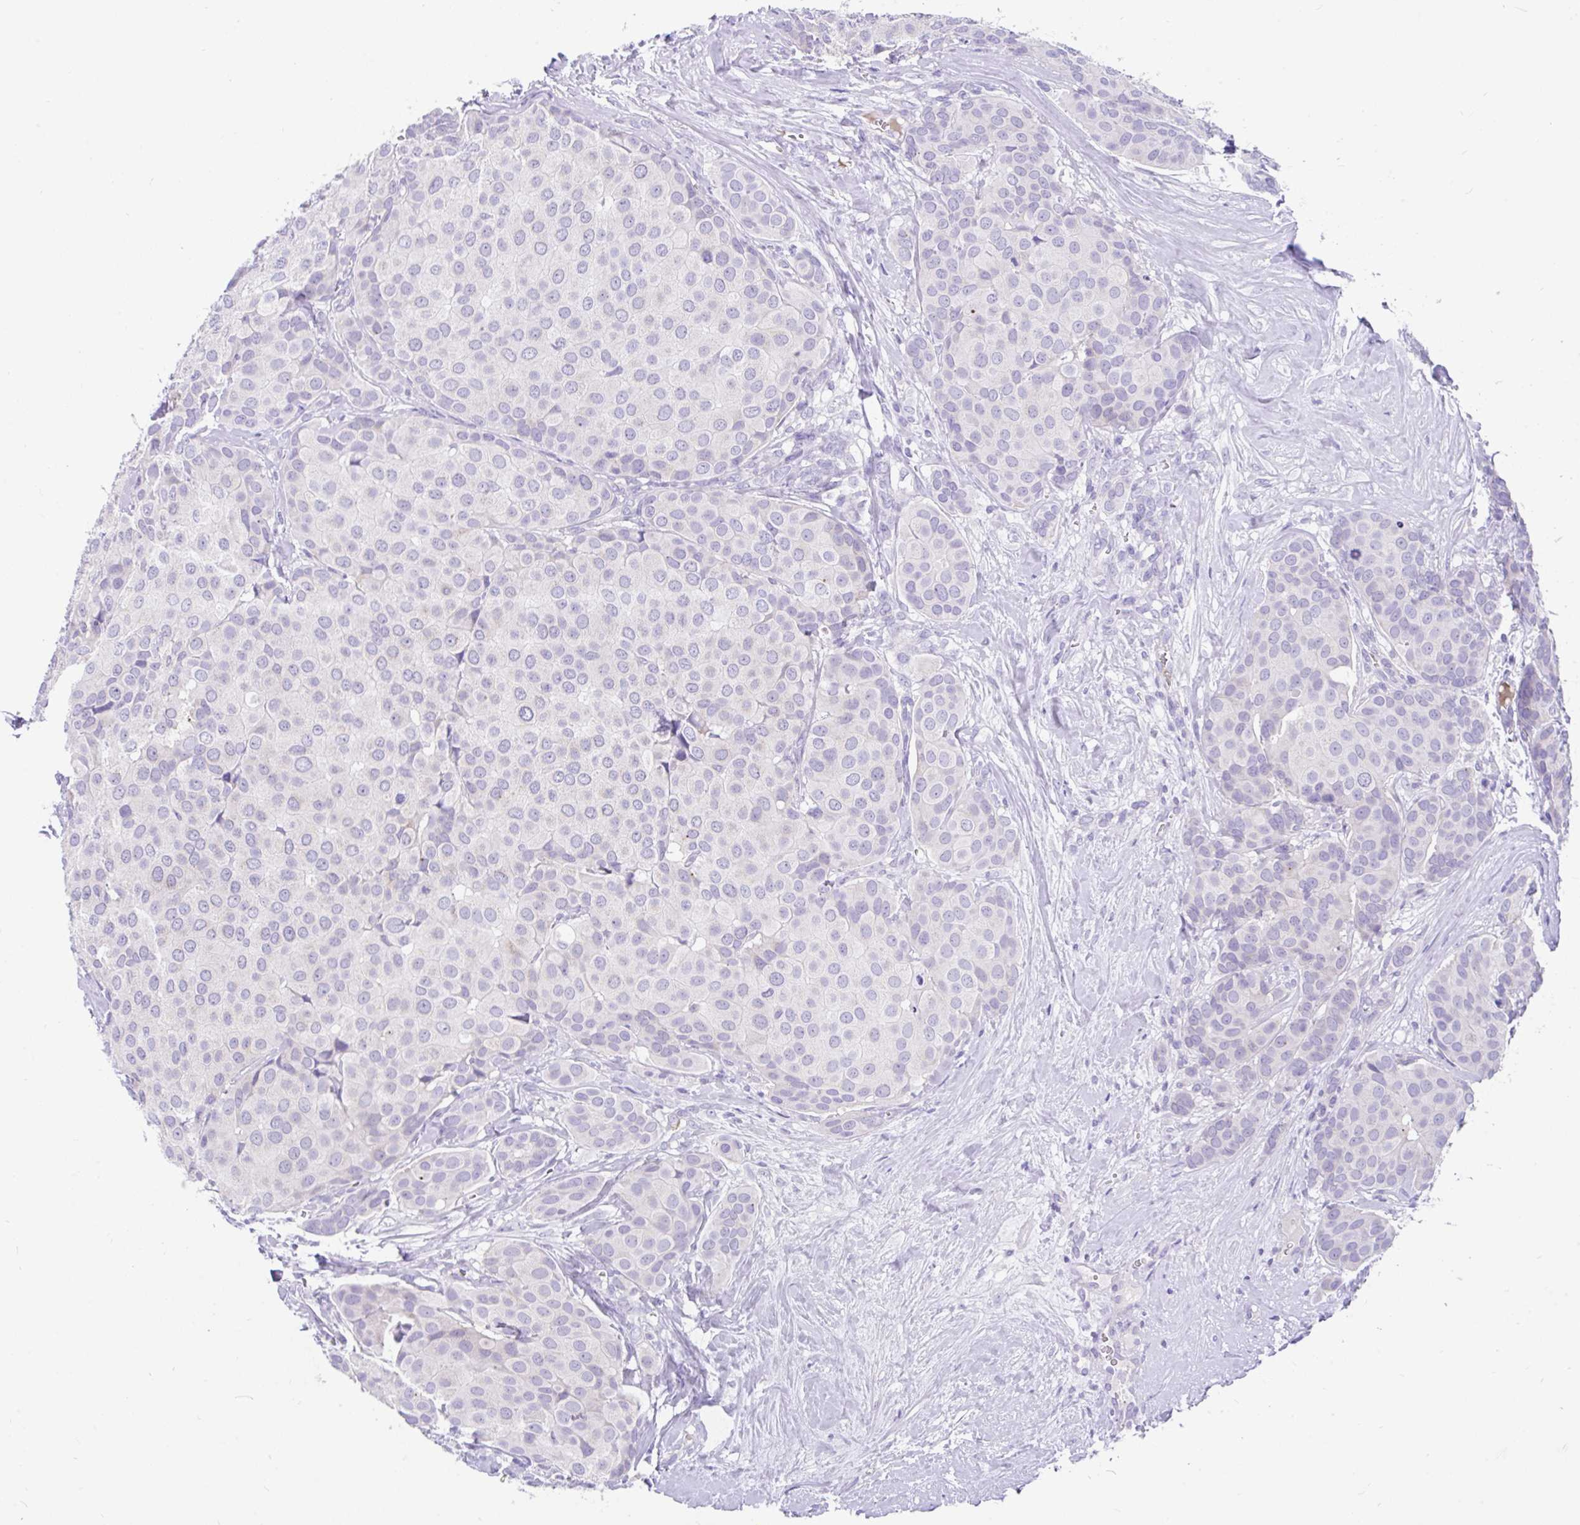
{"staining": {"intensity": "negative", "quantity": "none", "location": "none"}, "tissue": "breast cancer", "cell_type": "Tumor cells", "image_type": "cancer", "snomed": [{"axis": "morphology", "description": "Duct carcinoma"}, {"axis": "topography", "description": "Breast"}], "caption": "The histopathology image shows no significant expression in tumor cells of breast infiltrating ductal carcinoma.", "gene": "CCSAP", "patient": {"sex": "female", "age": 70}}